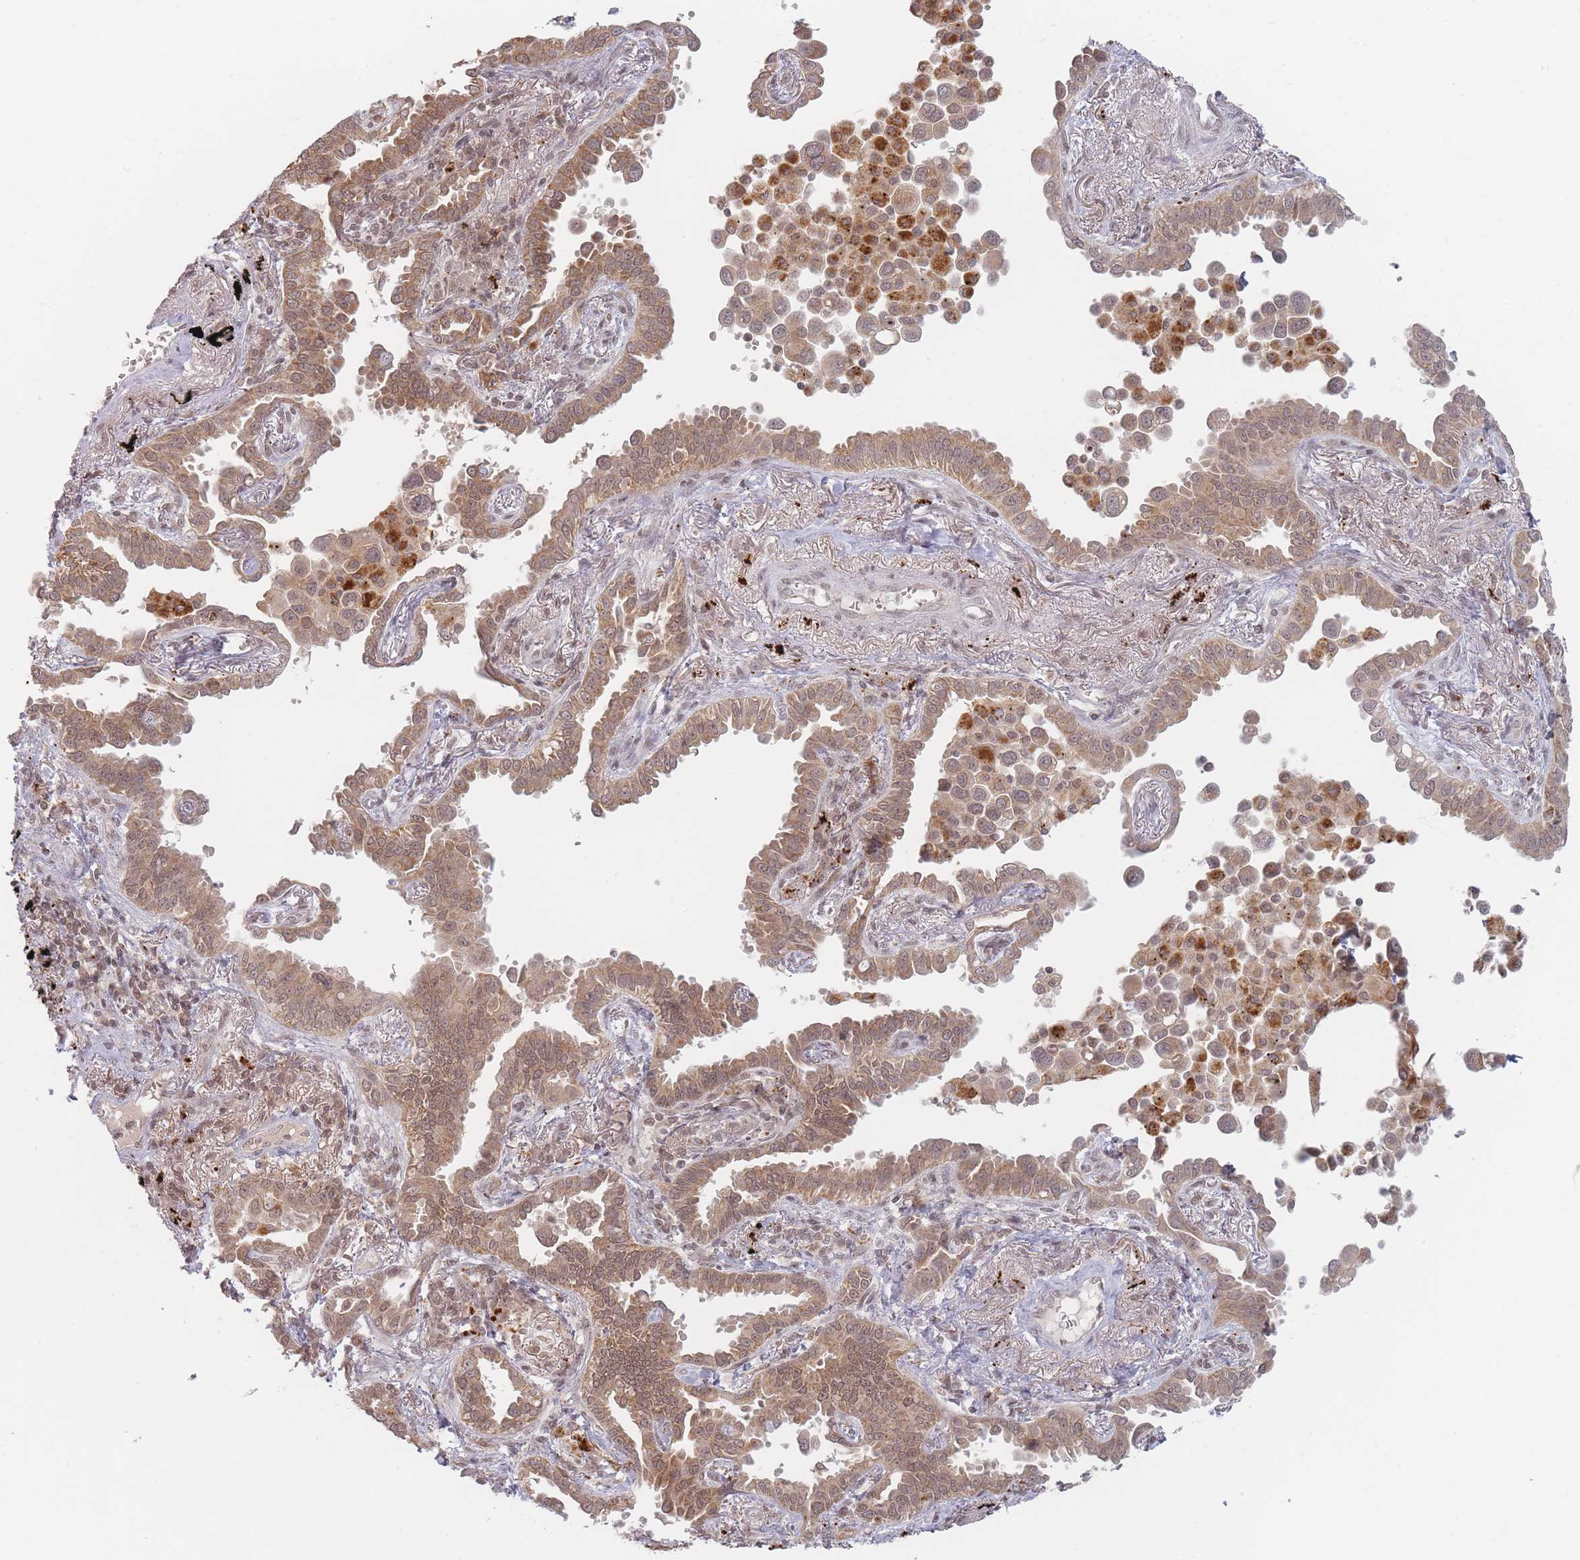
{"staining": {"intensity": "moderate", "quantity": ">75%", "location": "cytoplasmic/membranous,nuclear"}, "tissue": "lung cancer", "cell_type": "Tumor cells", "image_type": "cancer", "snomed": [{"axis": "morphology", "description": "Adenocarcinoma, NOS"}, {"axis": "topography", "description": "Lung"}], "caption": "Moderate cytoplasmic/membranous and nuclear protein expression is present in approximately >75% of tumor cells in lung cancer (adenocarcinoma).", "gene": "SPATA45", "patient": {"sex": "male", "age": 67}}